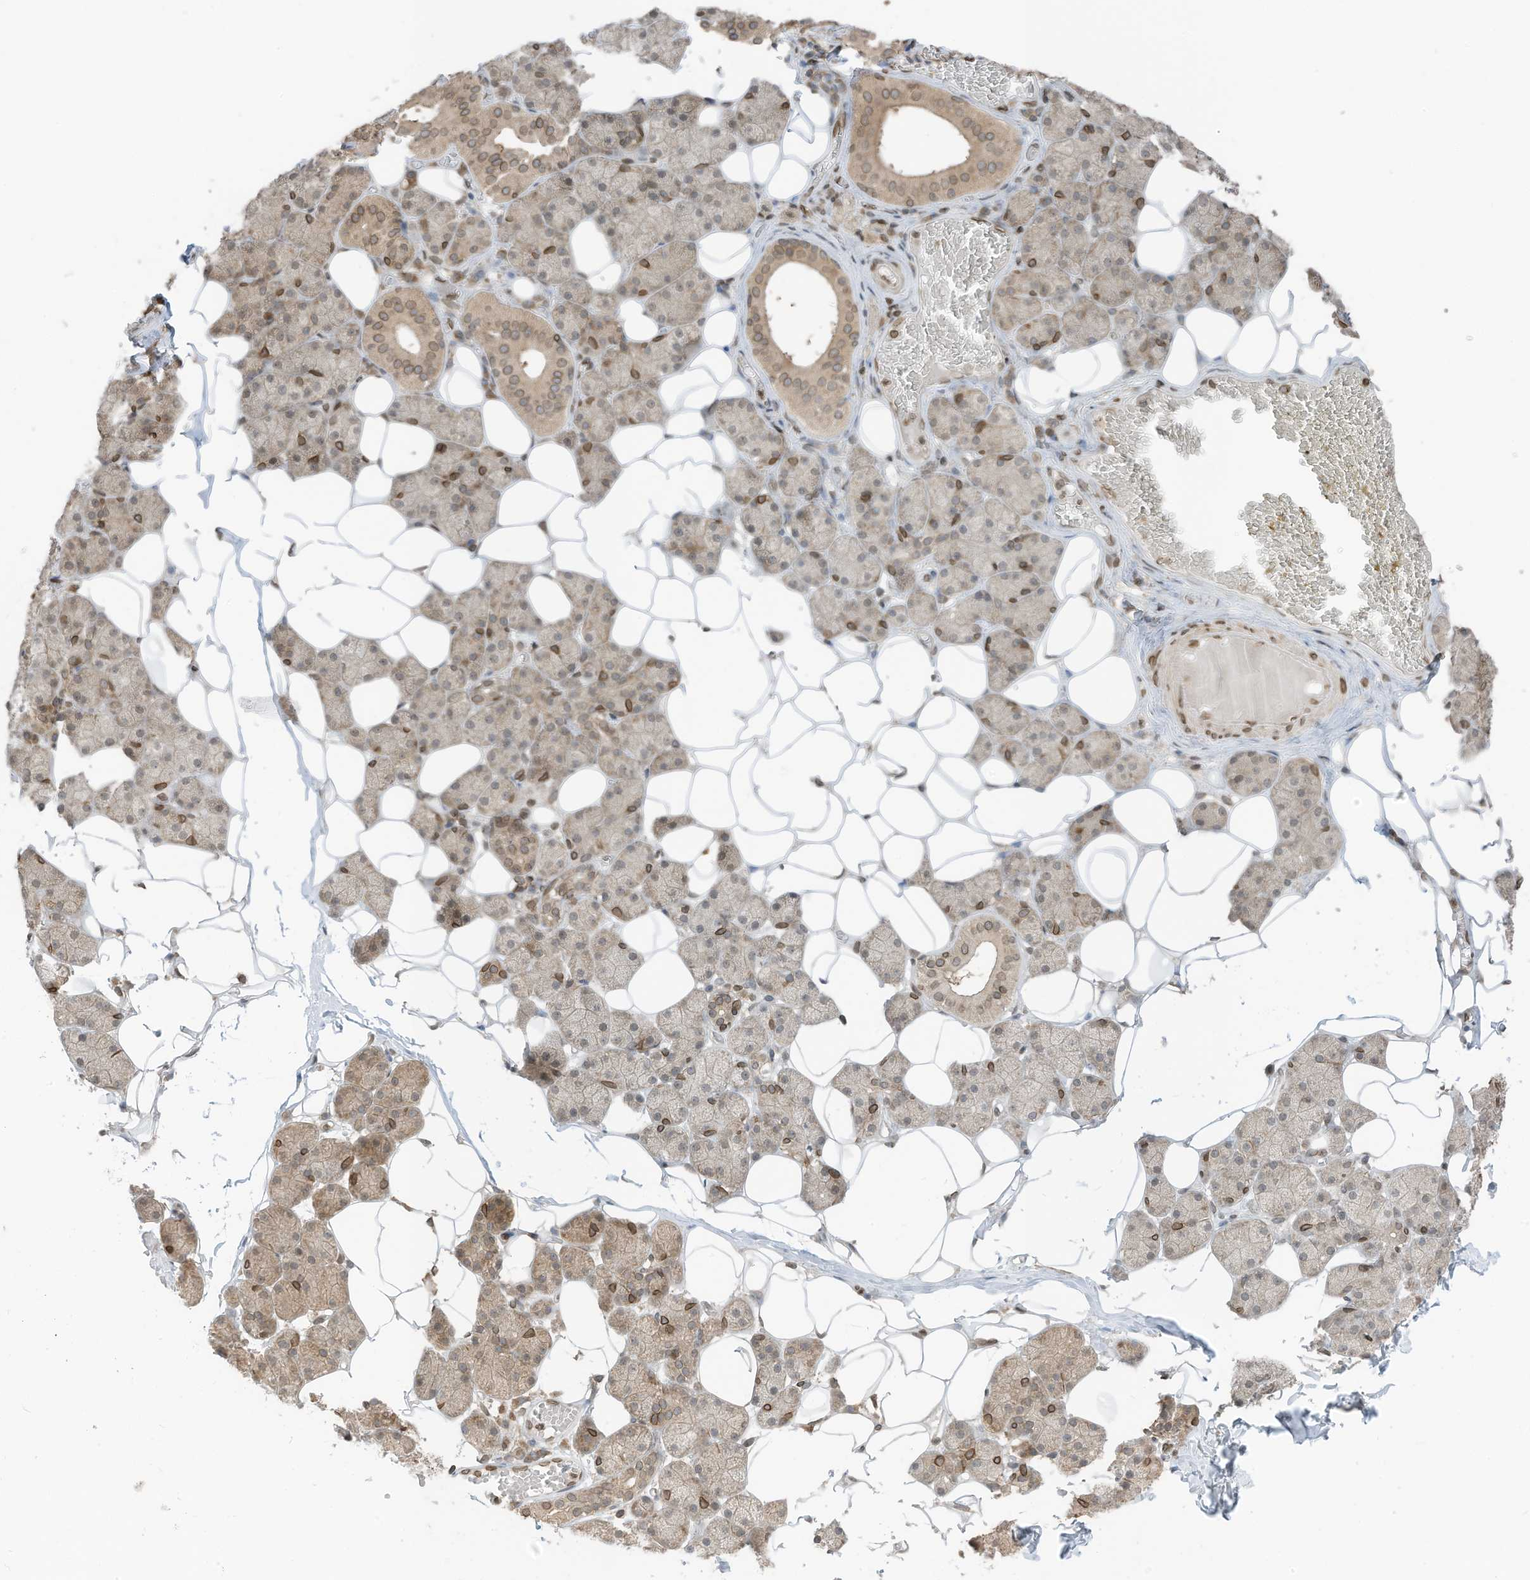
{"staining": {"intensity": "moderate", "quantity": "25%-75%", "location": "cytoplasmic/membranous,nuclear"}, "tissue": "salivary gland", "cell_type": "Glandular cells", "image_type": "normal", "snomed": [{"axis": "morphology", "description": "Normal tissue, NOS"}, {"axis": "topography", "description": "Salivary gland"}], "caption": "DAB (3,3'-diaminobenzidine) immunohistochemical staining of unremarkable human salivary gland reveals moderate cytoplasmic/membranous,nuclear protein expression in about 25%-75% of glandular cells.", "gene": "RABL3", "patient": {"sex": "female", "age": 33}}